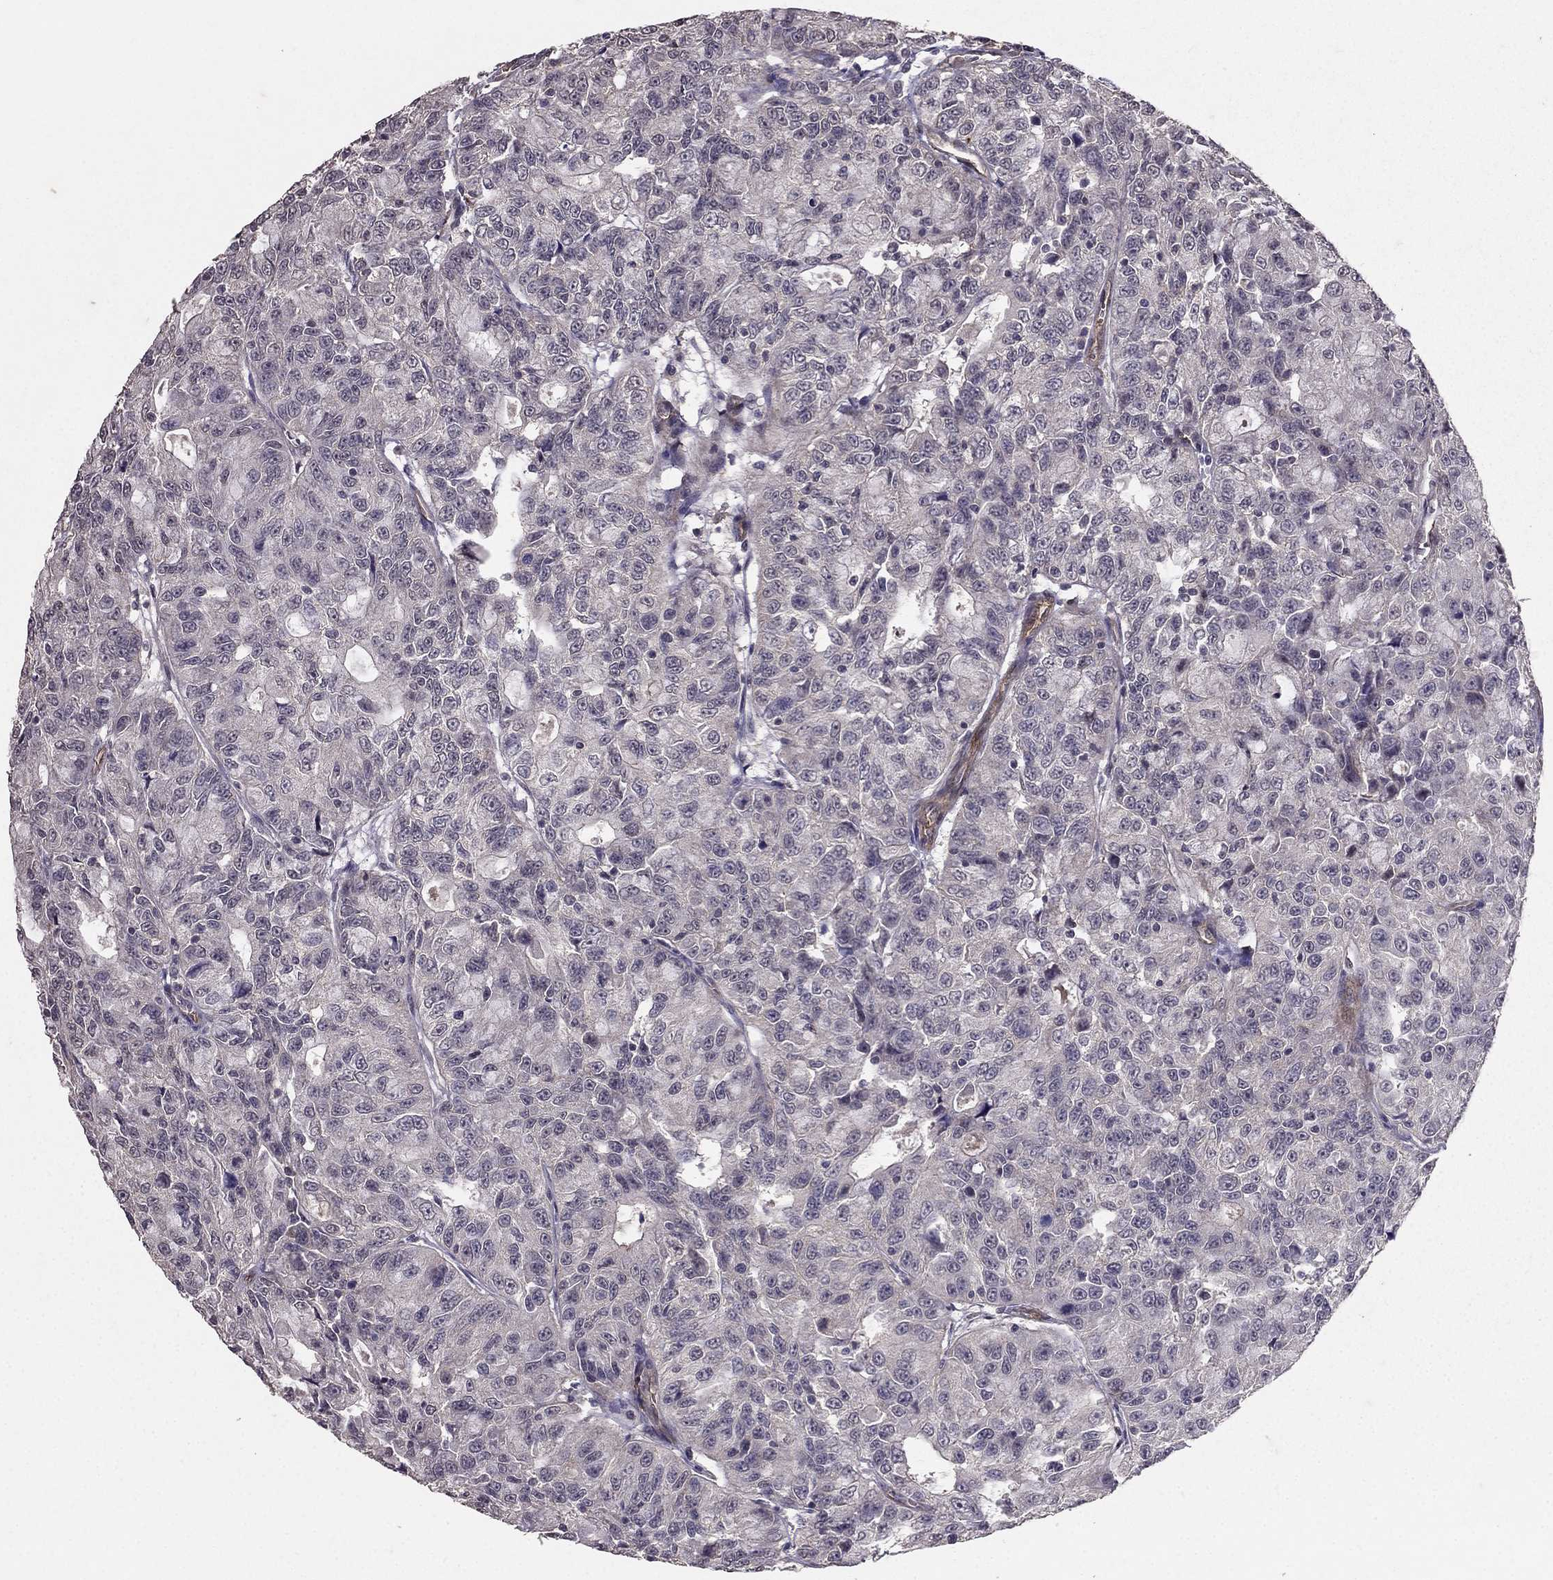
{"staining": {"intensity": "negative", "quantity": "none", "location": "none"}, "tissue": "urothelial cancer", "cell_type": "Tumor cells", "image_type": "cancer", "snomed": [{"axis": "morphology", "description": "Urothelial carcinoma, NOS"}, {"axis": "morphology", "description": "Urothelial carcinoma, High grade"}, {"axis": "topography", "description": "Urinary bladder"}], "caption": "A photomicrograph of urothelial cancer stained for a protein exhibits no brown staining in tumor cells.", "gene": "RASIP1", "patient": {"sex": "female", "age": 73}}